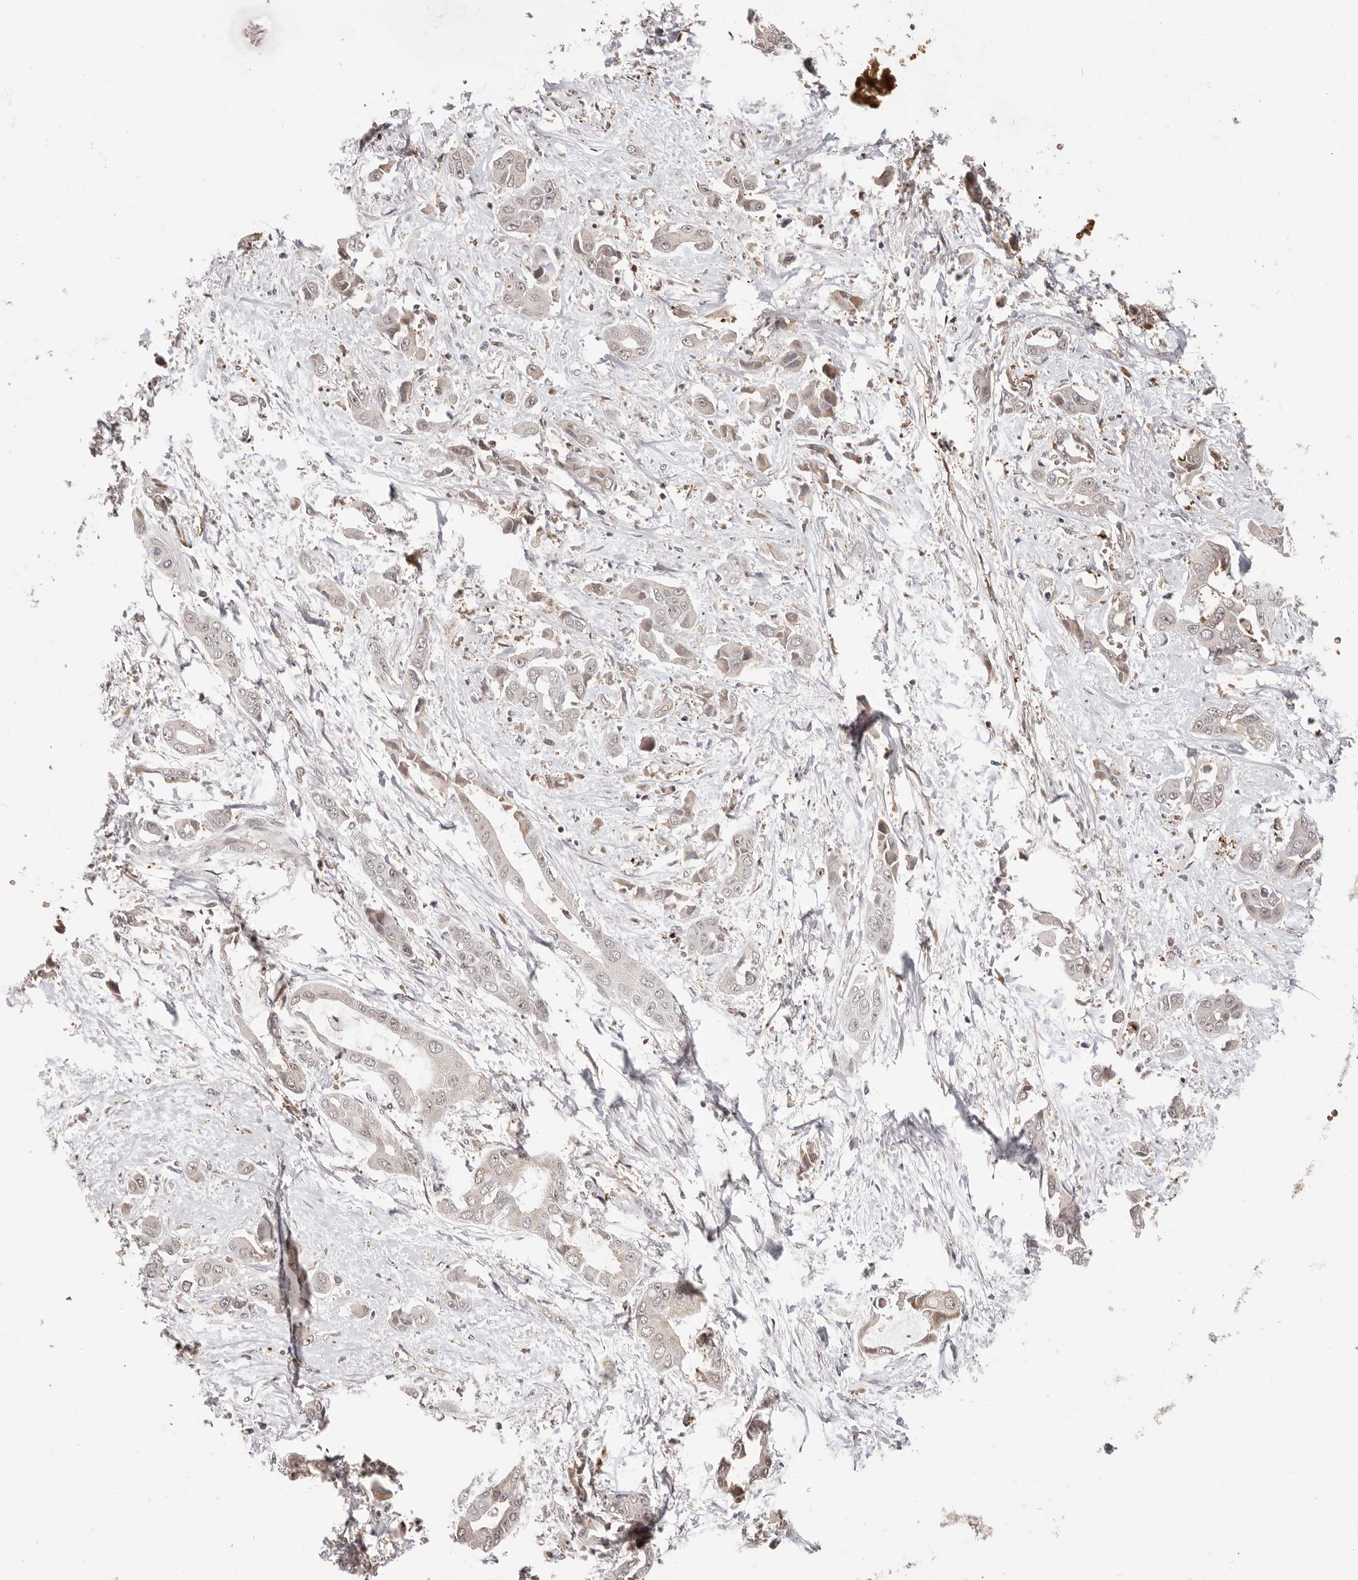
{"staining": {"intensity": "negative", "quantity": "none", "location": "none"}, "tissue": "liver cancer", "cell_type": "Tumor cells", "image_type": "cancer", "snomed": [{"axis": "morphology", "description": "Cholangiocarcinoma"}, {"axis": "topography", "description": "Liver"}], "caption": "Immunohistochemistry (IHC) of human liver cancer (cholangiocarcinoma) reveals no expression in tumor cells.", "gene": "NCOA3", "patient": {"sex": "female", "age": 52}}